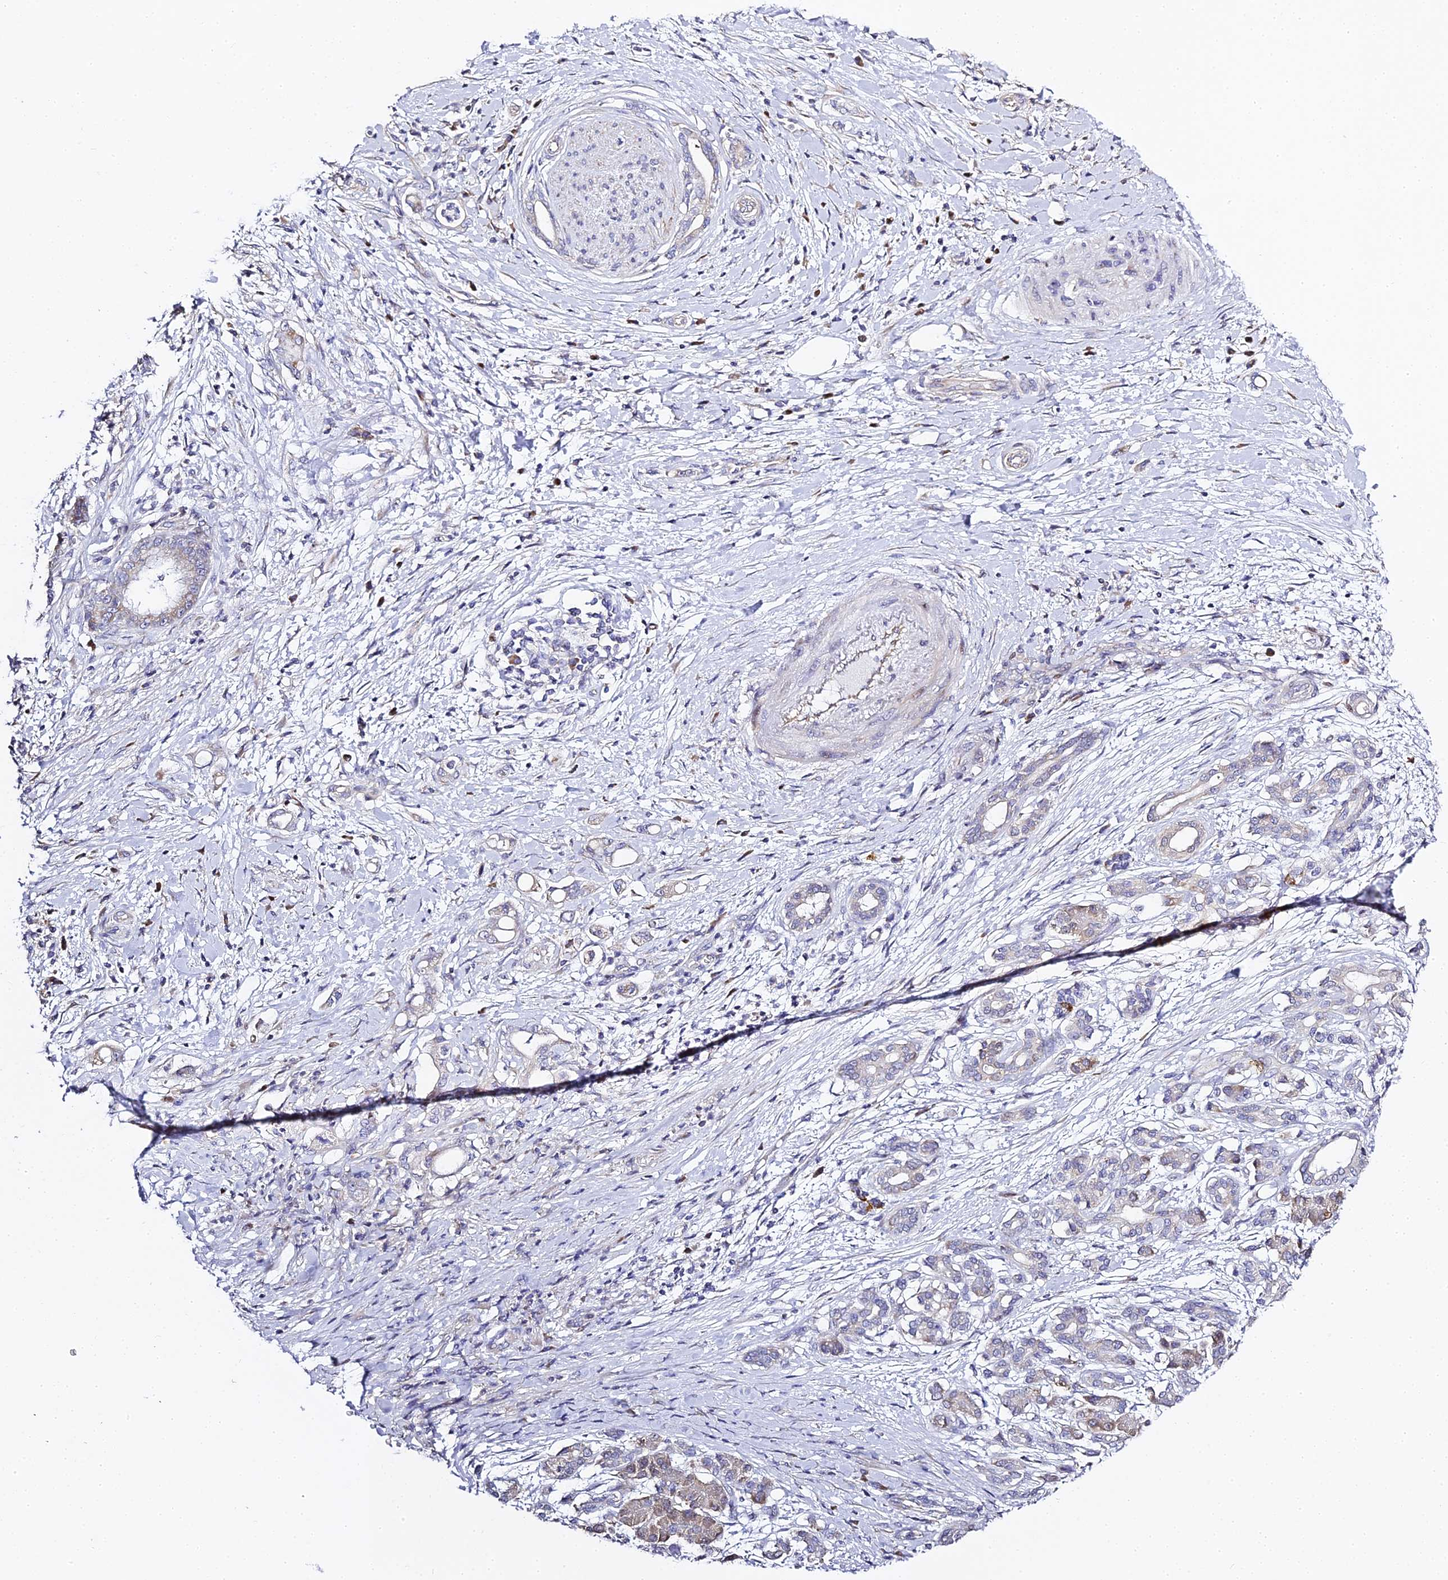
{"staining": {"intensity": "negative", "quantity": "none", "location": "none"}, "tissue": "pancreatic cancer", "cell_type": "Tumor cells", "image_type": "cancer", "snomed": [{"axis": "morphology", "description": "Adenocarcinoma, NOS"}, {"axis": "topography", "description": "Pancreas"}], "caption": "DAB immunohistochemical staining of human pancreatic cancer reveals no significant positivity in tumor cells. Nuclei are stained in blue.", "gene": "SERP1", "patient": {"sex": "female", "age": 55}}